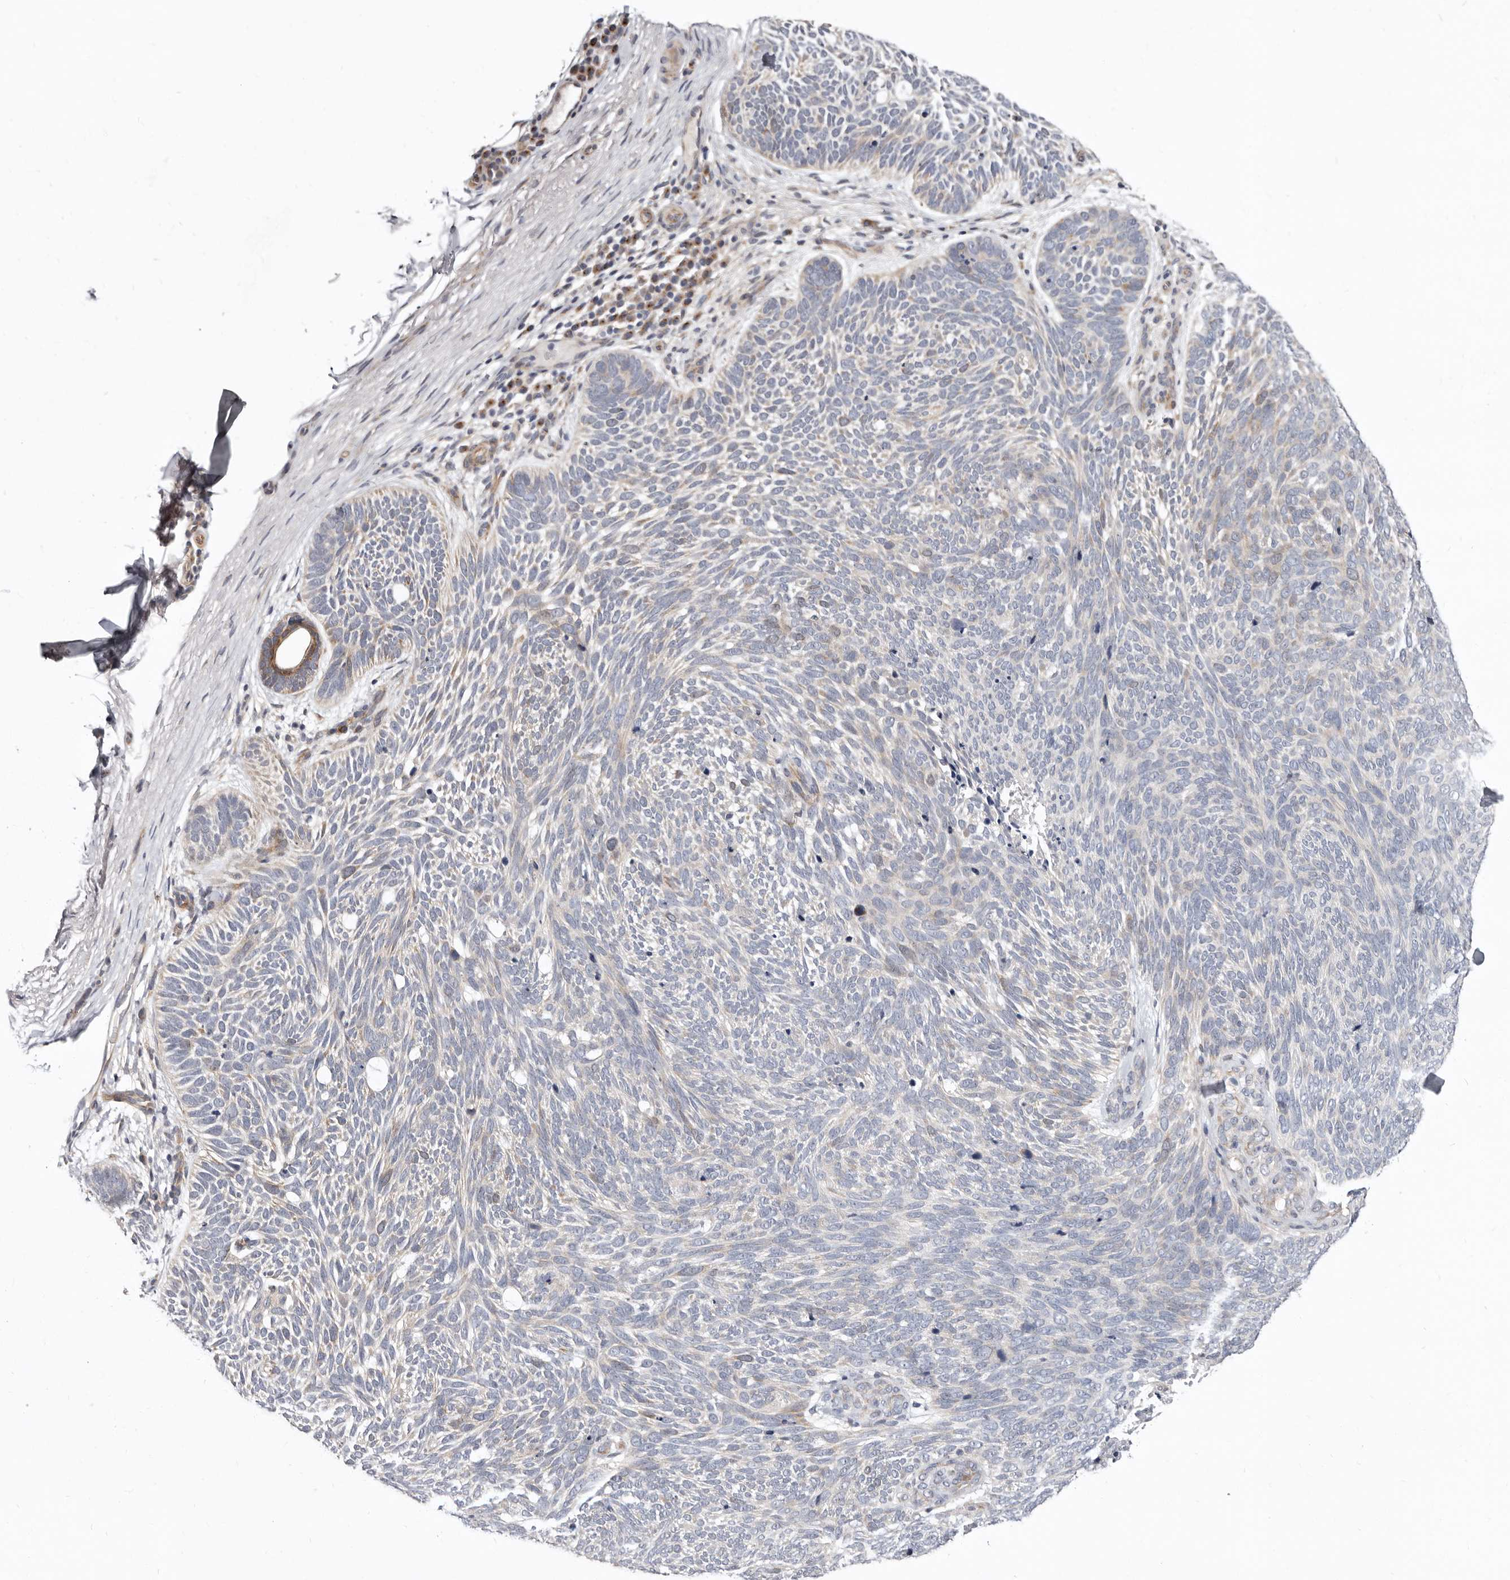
{"staining": {"intensity": "weak", "quantity": "<25%", "location": "cytoplasmic/membranous"}, "tissue": "skin cancer", "cell_type": "Tumor cells", "image_type": "cancer", "snomed": [{"axis": "morphology", "description": "Basal cell carcinoma"}, {"axis": "topography", "description": "Skin"}], "caption": "IHC histopathology image of basal cell carcinoma (skin) stained for a protein (brown), which displays no positivity in tumor cells.", "gene": "KLHL4", "patient": {"sex": "female", "age": 85}}